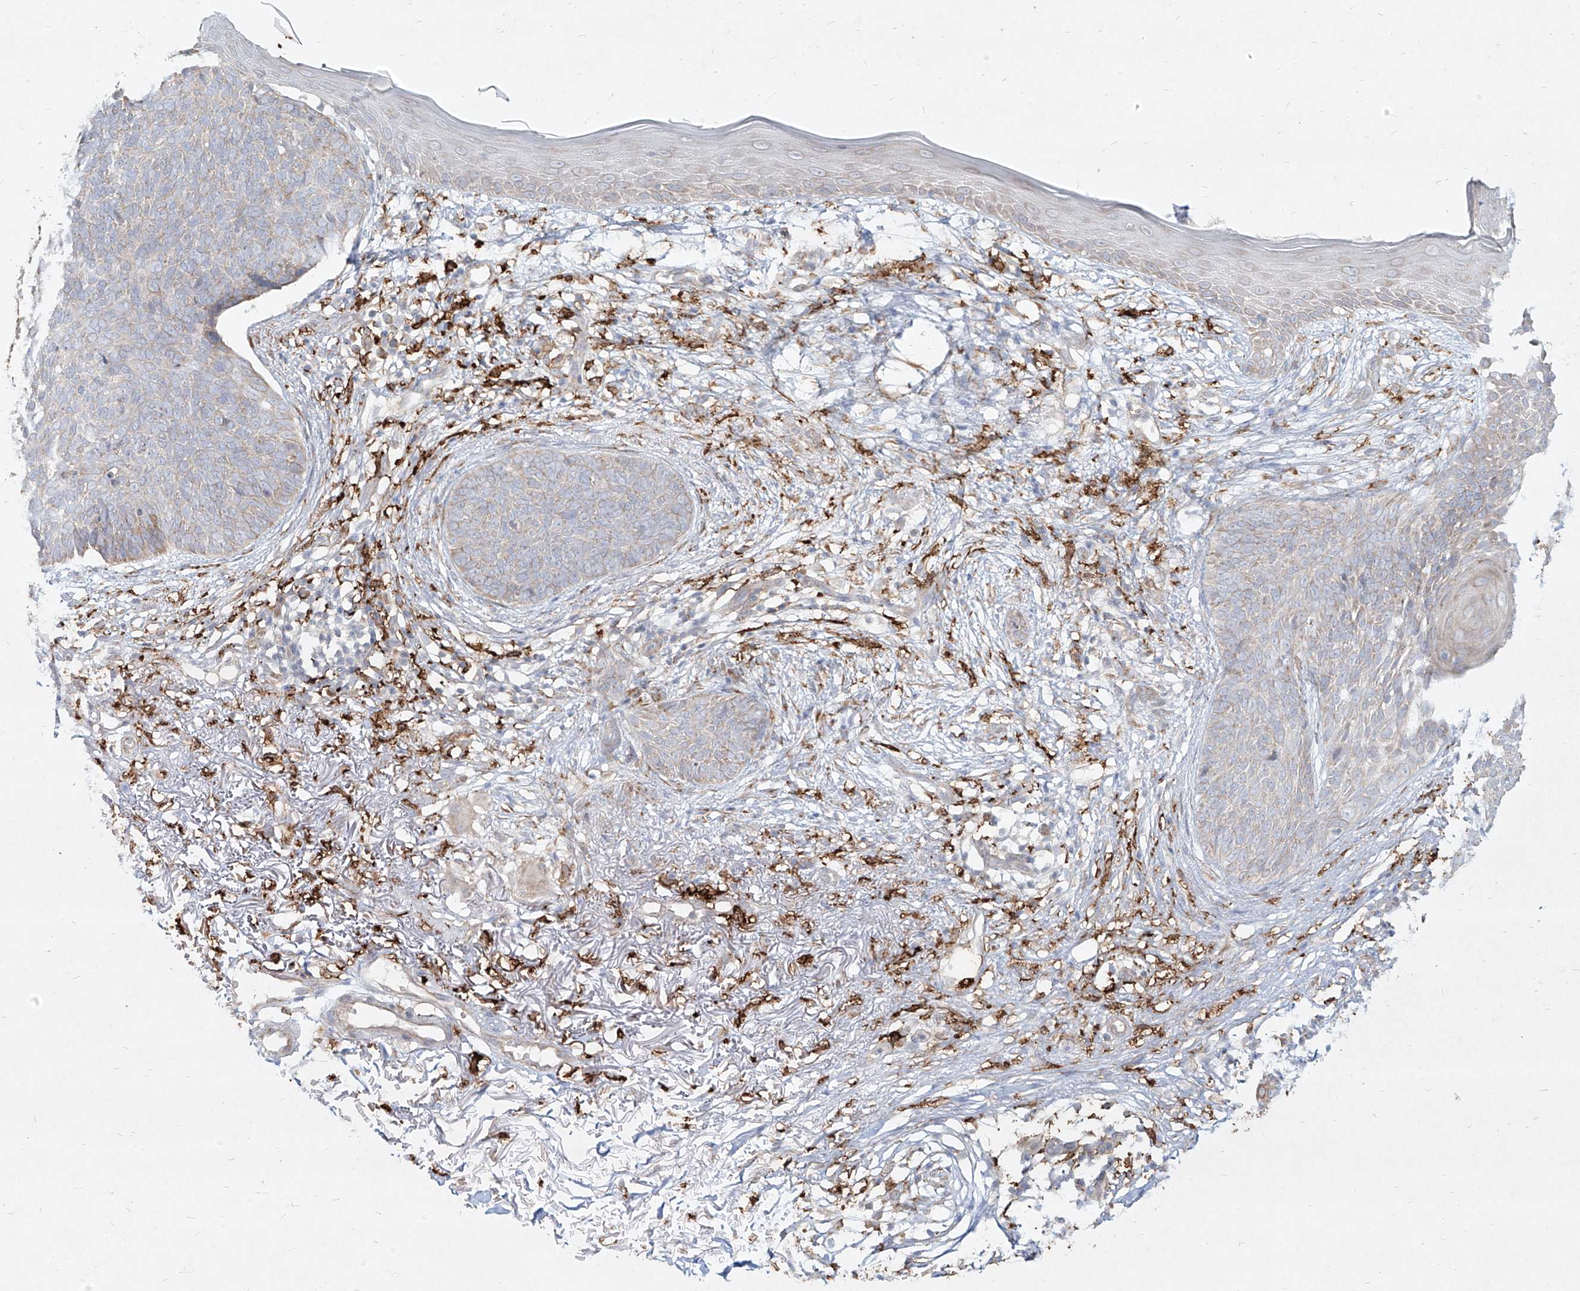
{"staining": {"intensity": "negative", "quantity": "none", "location": "none"}, "tissue": "skin cancer", "cell_type": "Tumor cells", "image_type": "cancer", "snomed": [{"axis": "morphology", "description": "Basal cell carcinoma"}, {"axis": "topography", "description": "Skin"}], "caption": "This is an immunohistochemistry (IHC) micrograph of skin cancer. There is no expression in tumor cells.", "gene": "CD209", "patient": {"sex": "female", "age": 70}}